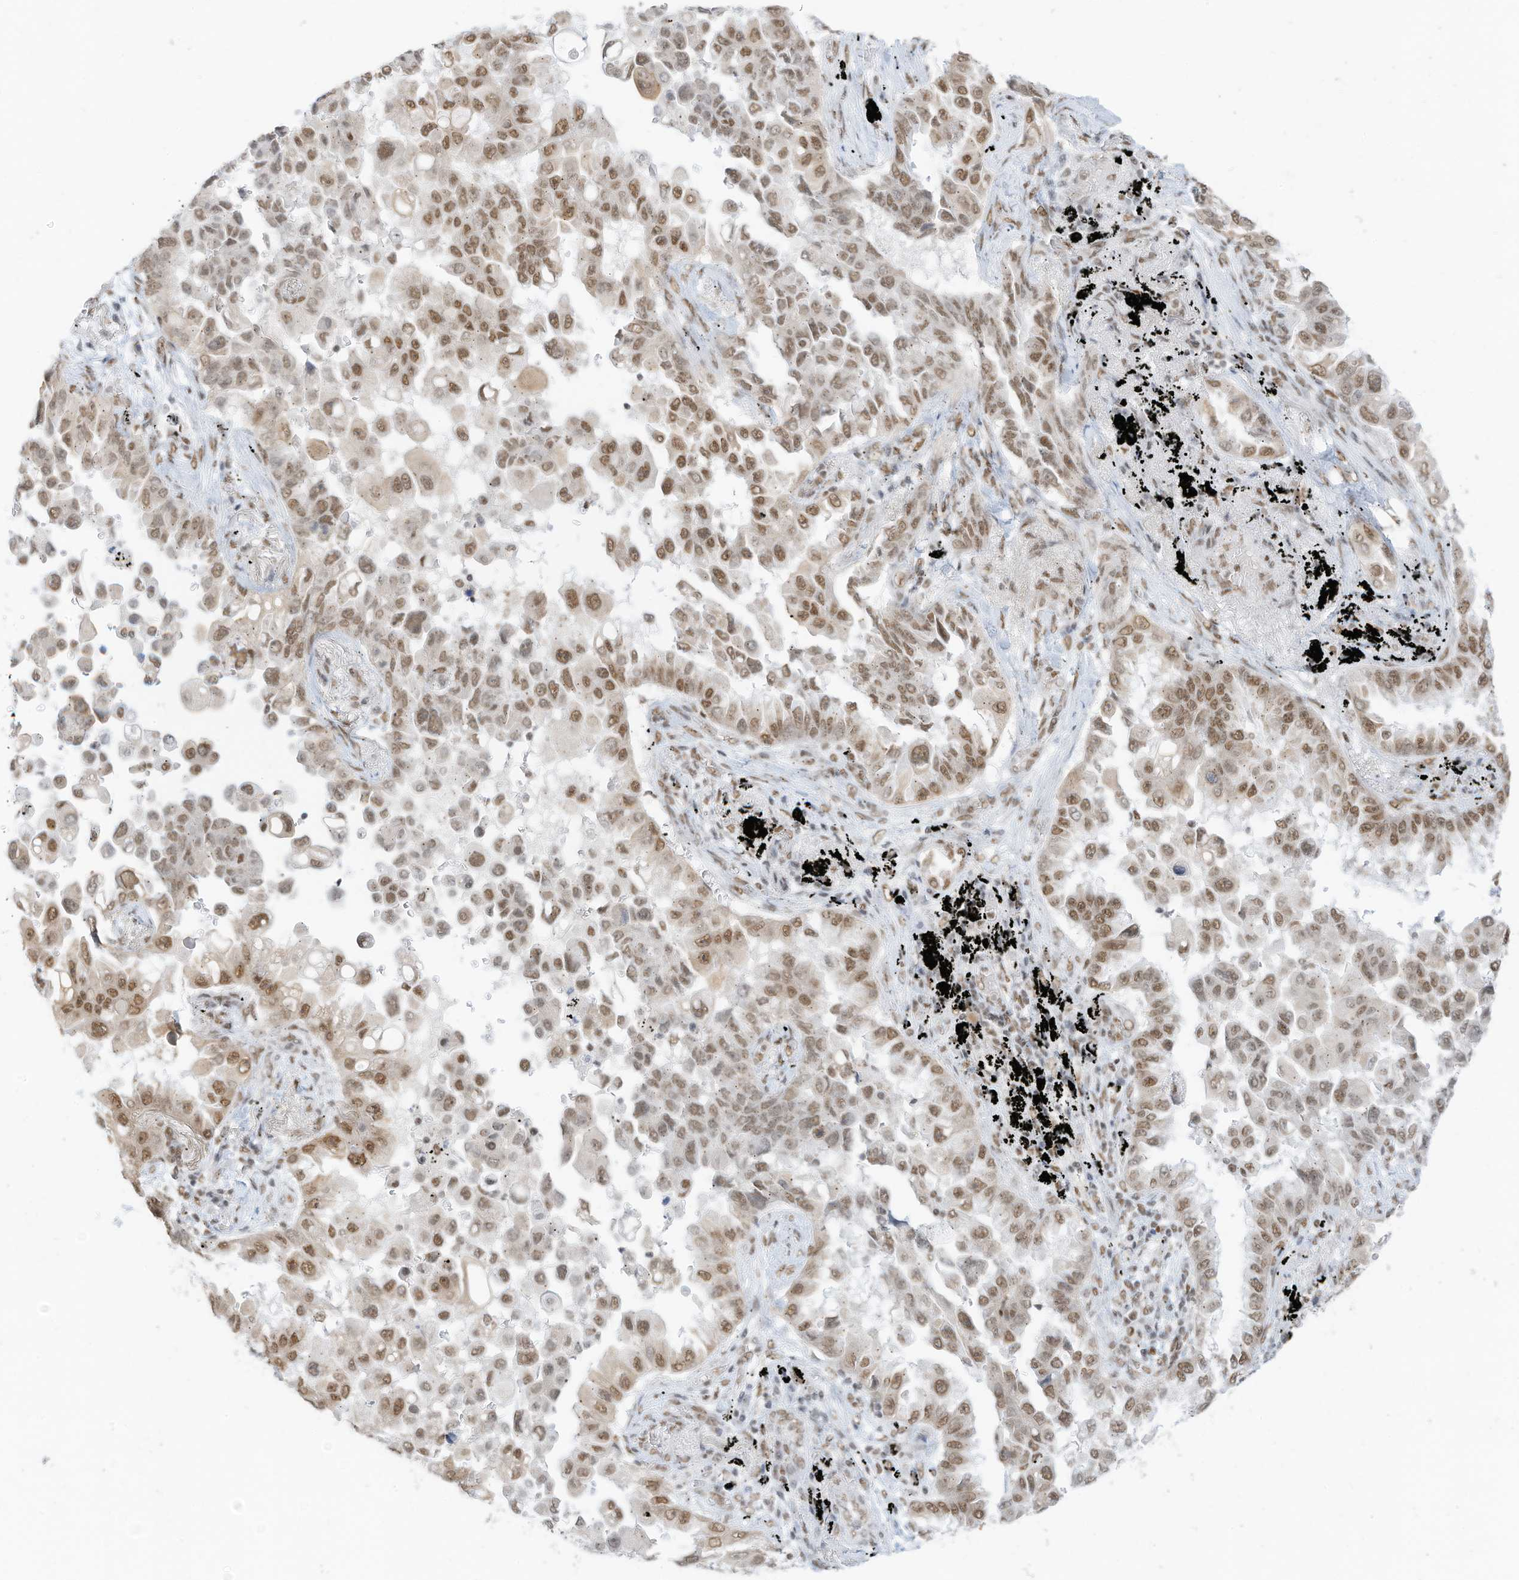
{"staining": {"intensity": "moderate", "quantity": ">75%", "location": "nuclear"}, "tissue": "lung cancer", "cell_type": "Tumor cells", "image_type": "cancer", "snomed": [{"axis": "morphology", "description": "Adenocarcinoma, NOS"}, {"axis": "topography", "description": "Lung"}], "caption": "IHC histopathology image of neoplastic tissue: lung cancer stained using immunohistochemistry demonstrates medium levels of moderate protein expression localized specifically in the nuclear of tumor cells, appearing as a nuclear brown color.", "gene": "SMARCA2", "patient": {"sex": "female", "age": 67}}